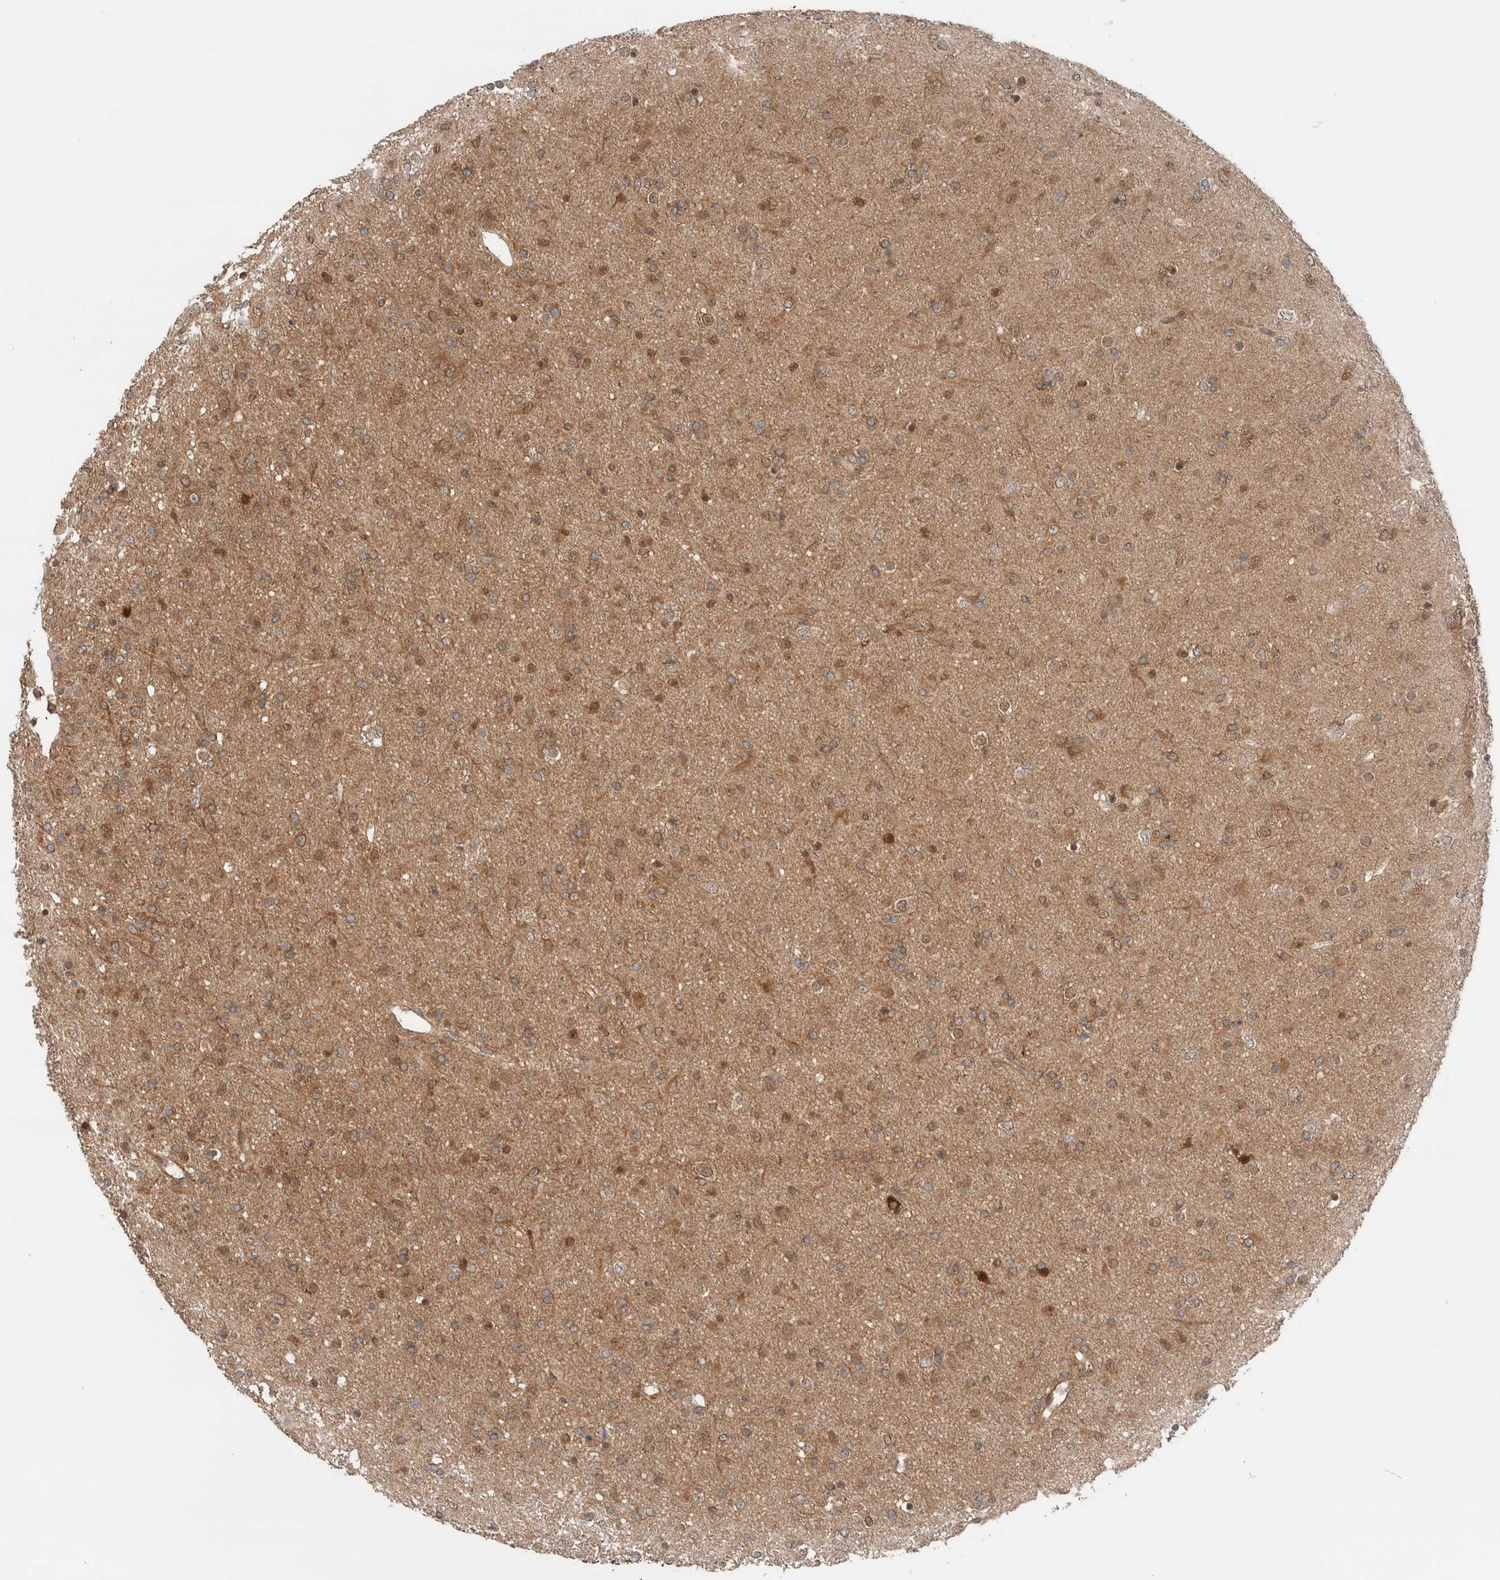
{"staining": {"intensity": "moderate", "quantity": ">75%", "location": "cytoplasmic/membranous,nuclear"}, "tissue": "glioma", "cell_type": "Tumor cells", "image_type": "cancer", "snomed": [{"axis": "morphology", "description": "Glioma, malignant, Low grade"}, {"axis": "topography", "description": "Brain"}], "caption": "Malignant low-grade glioma was stained to show a protein in brown. There is medium levels of moderate cytoplasmic/membranous and nuclear expression in about >75% of tumor cells. (Brightfield microscopy of DAB IHC at high magnification).", "gene": "XPNPEP1", "patient": {"sex": "male", "age": 65}}